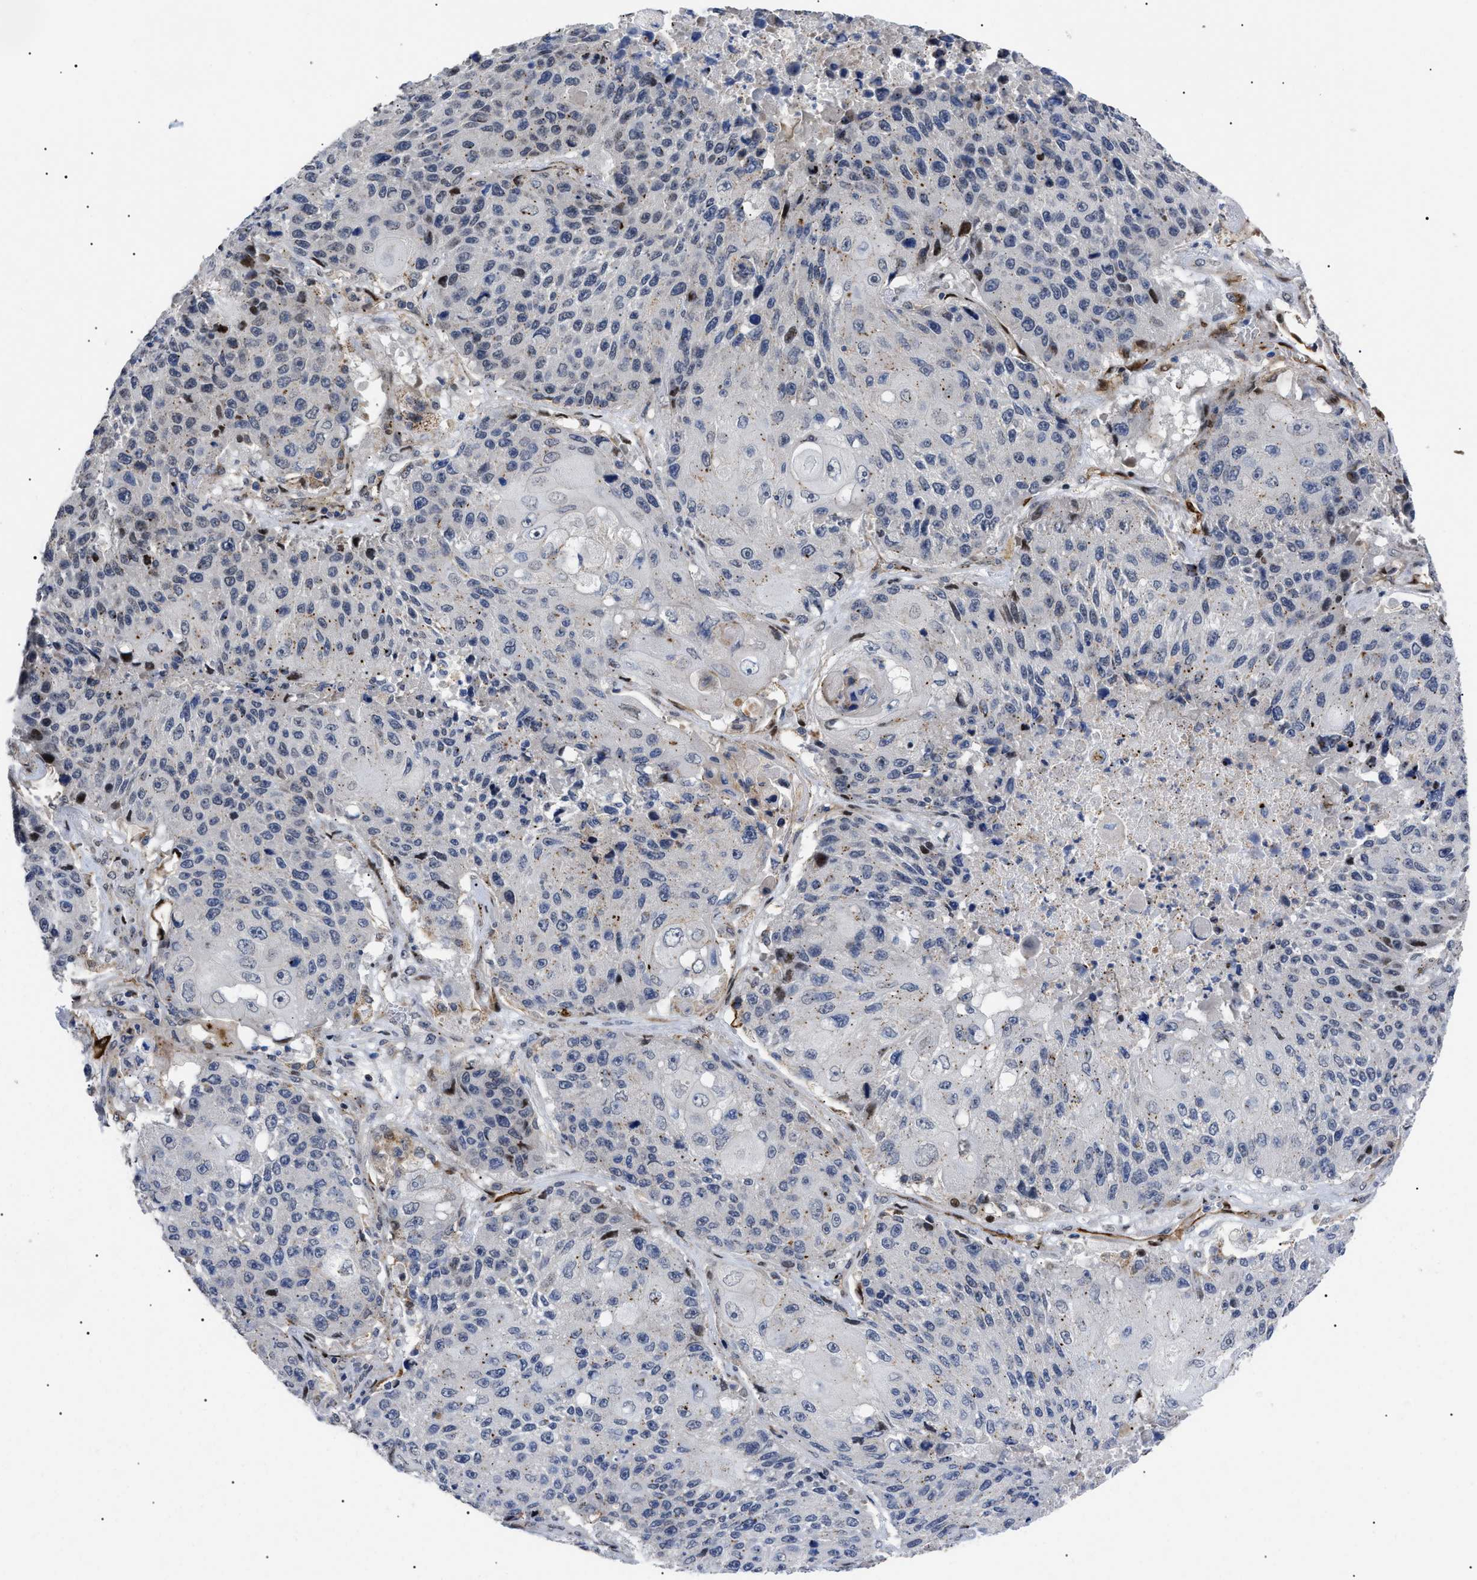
{"staining": {"intensity": "negative", "quantity": "none", "location": "none"}, "tissue": "lung cancer", "cell_type": "Tumor cells", "image_type": "cancer", "snomed": [{"axis": "morphology", "description": "Squamous cell carcinoma, NOS"}, {"axis": "topography", "description": "Lung"}], "caption": "High power microscopy photomicrograph of an immunohistochemistry photomicrograph of lung cancer (squamous cell carcinoma), revealing no significant positivity in tumor cells.", "gene": "SFXN5", "patient": {"sex": "male", "age": 61}}